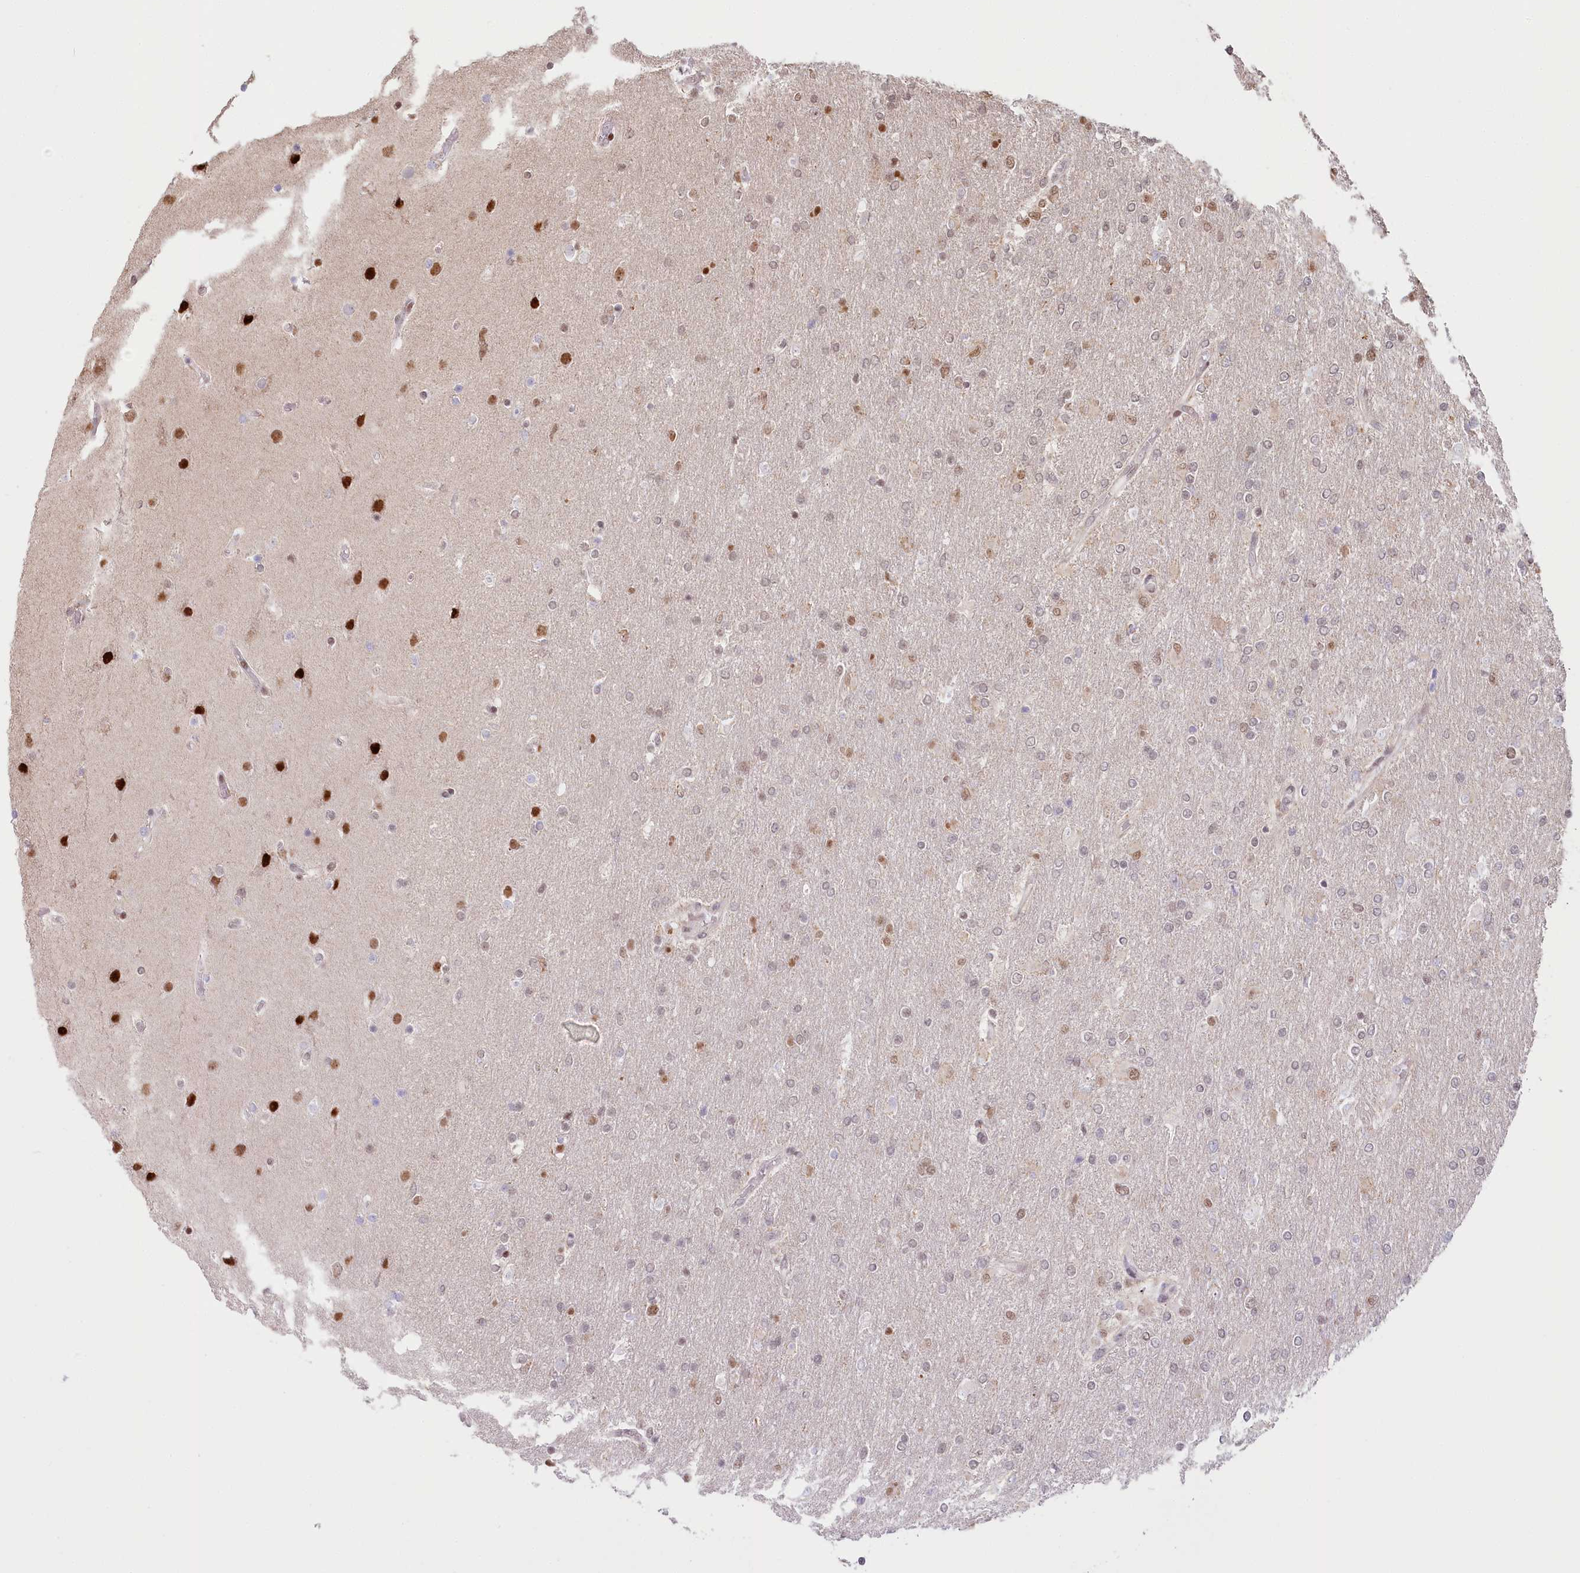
{"staining": {"intensity": "moderate", "quantity": "25%-75%", "location": "nuclear"}, "tissue": "glioma", "cell_type": "Tumor cells", "image_type": "cancer", "snomed": [{"axis": "morphology", "description": "Glioma, malignant, High grade"}, {"axis": "topography", "description": "Cerebral cortex"}], "caption": "Immunohistochemical staining of human malignant high-grade glioma displays medium levels of moderate nuclear protein staining in about 25%-75% of tumor cells.", "gene": "PYURF", "patient": {"sex": "female", "age": 36}}